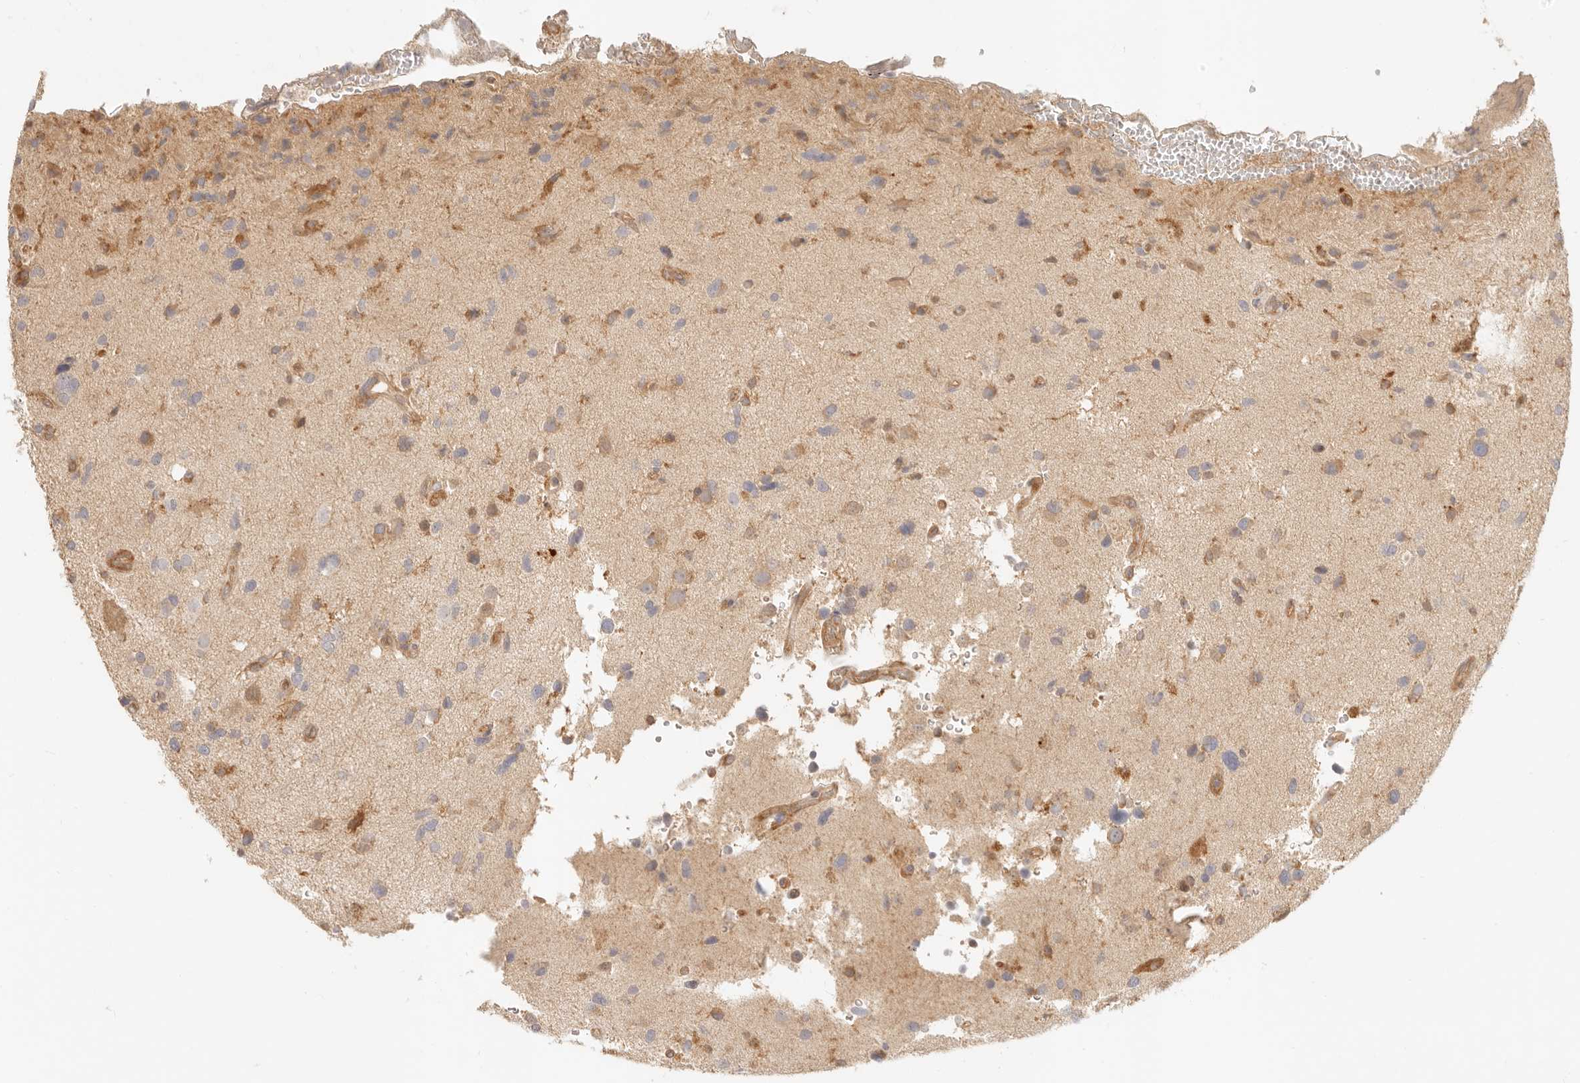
{"staining": {"intensity": "weak", "quantity": "25%-75%", "location": "cytoplasmic/membranous"}, "tissue": "glioma", "cell_type": "Tumor cells", "image_type": "cancer", "snomed": [{"axis": "morphology", "description": "Glioma, malignant, High grade"}, {"axis": "topography", "description": "Brain"}], "caption": "IHC (DAB) staining of glioma shows weak cytoplasmic/membranous protein expression in about 25%-75% of tumor cells.", "gene": "NECAP2", "patient": {"sex": "male", "age": 33}}